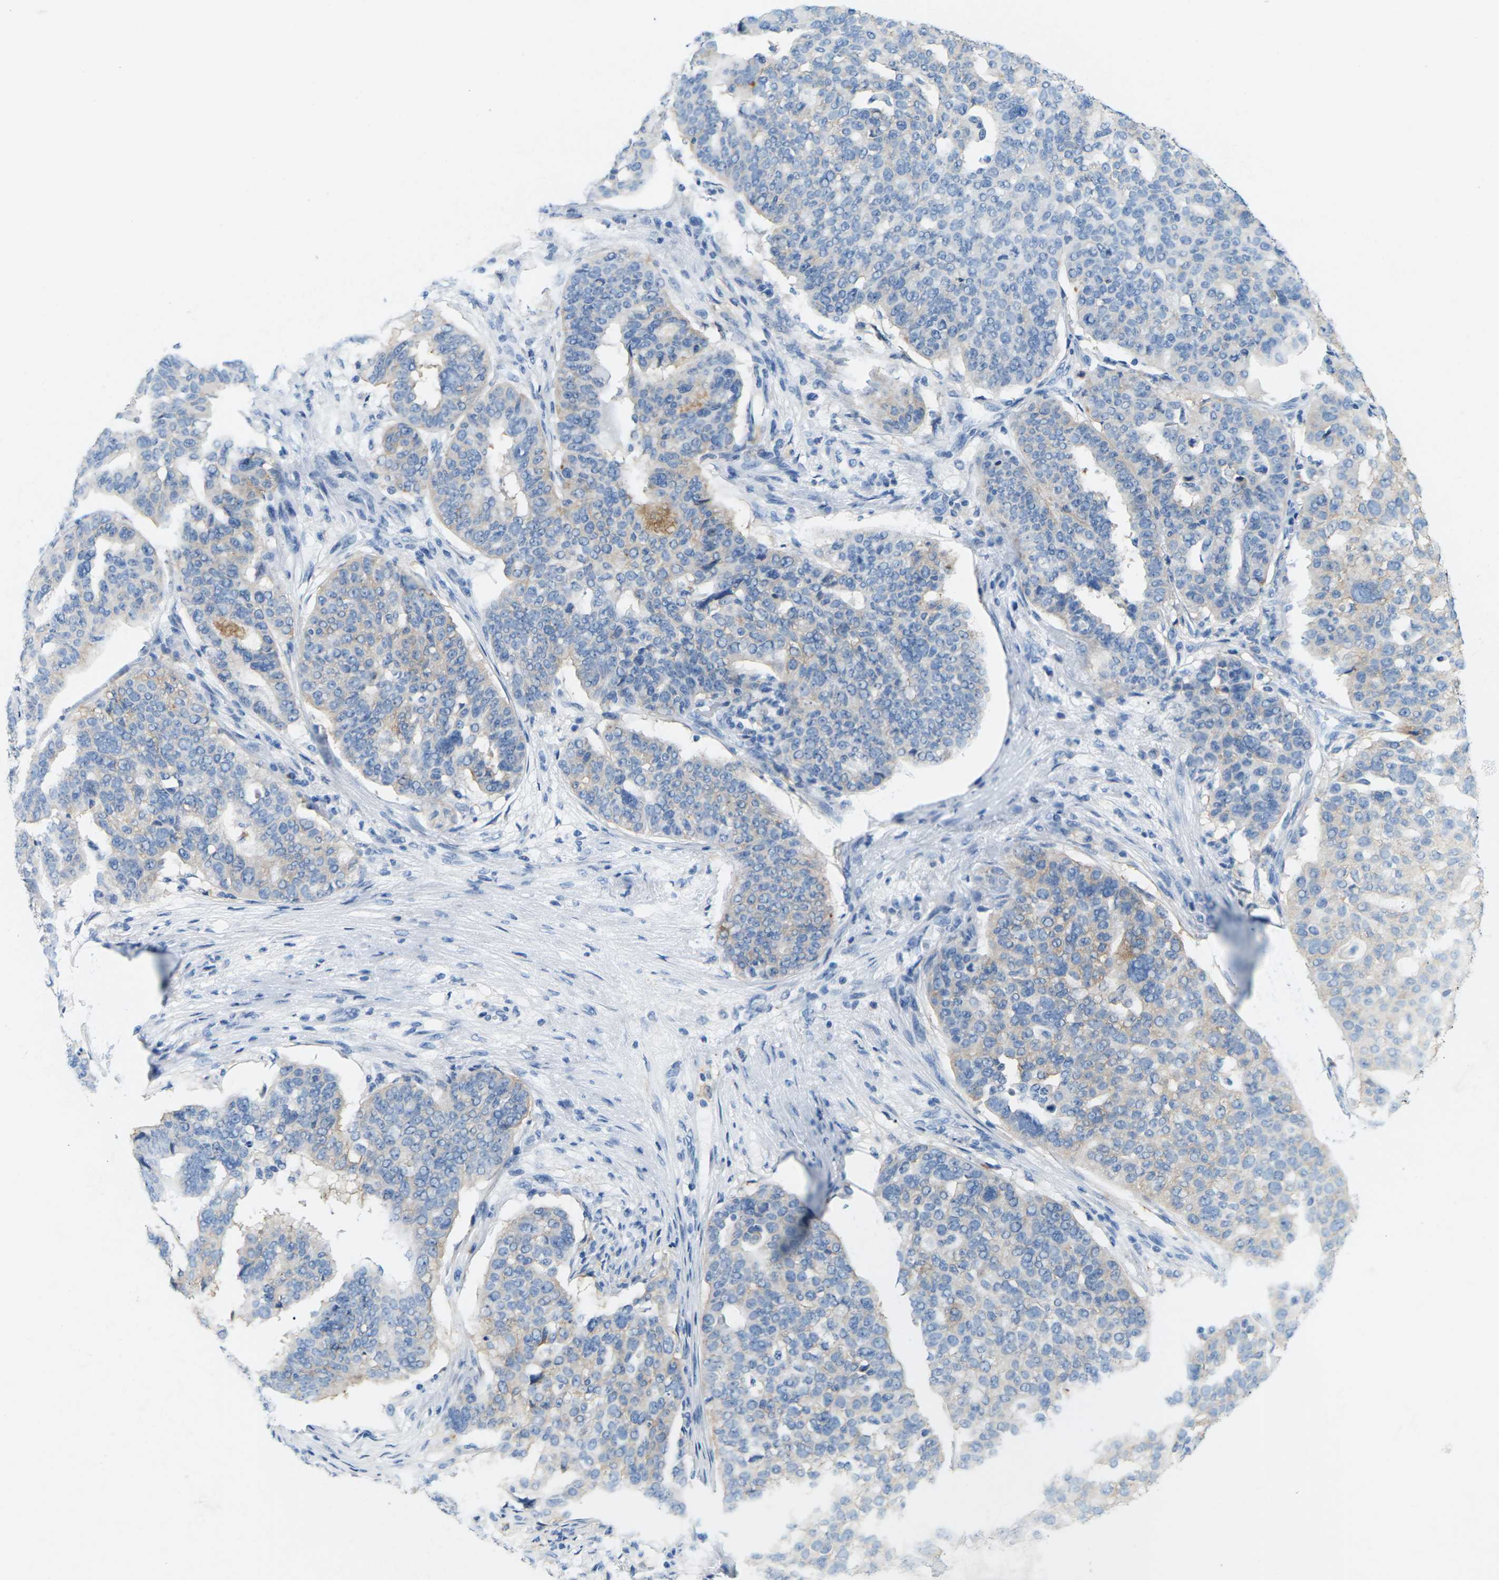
{"staining": {"intensity": "negative", "quantity": "none", "location": "none"}, "tissue": "ovarian cancer", "cell_type": "Tumor cells", "image_type": "cancer", "snomed": [{"axis": "morphology", "description": "Cystadenocarcinoma, serous, NOS"}, {"axis": "topography", "description": "Ovary"}], "caption": "Human ovarian cancer stained for a protein using immunohistochemistry (IHC) exhibits no positivity in tumor cells.", "gene": "SYNGR2", "patient": {"sex": "female", "age": 59}}